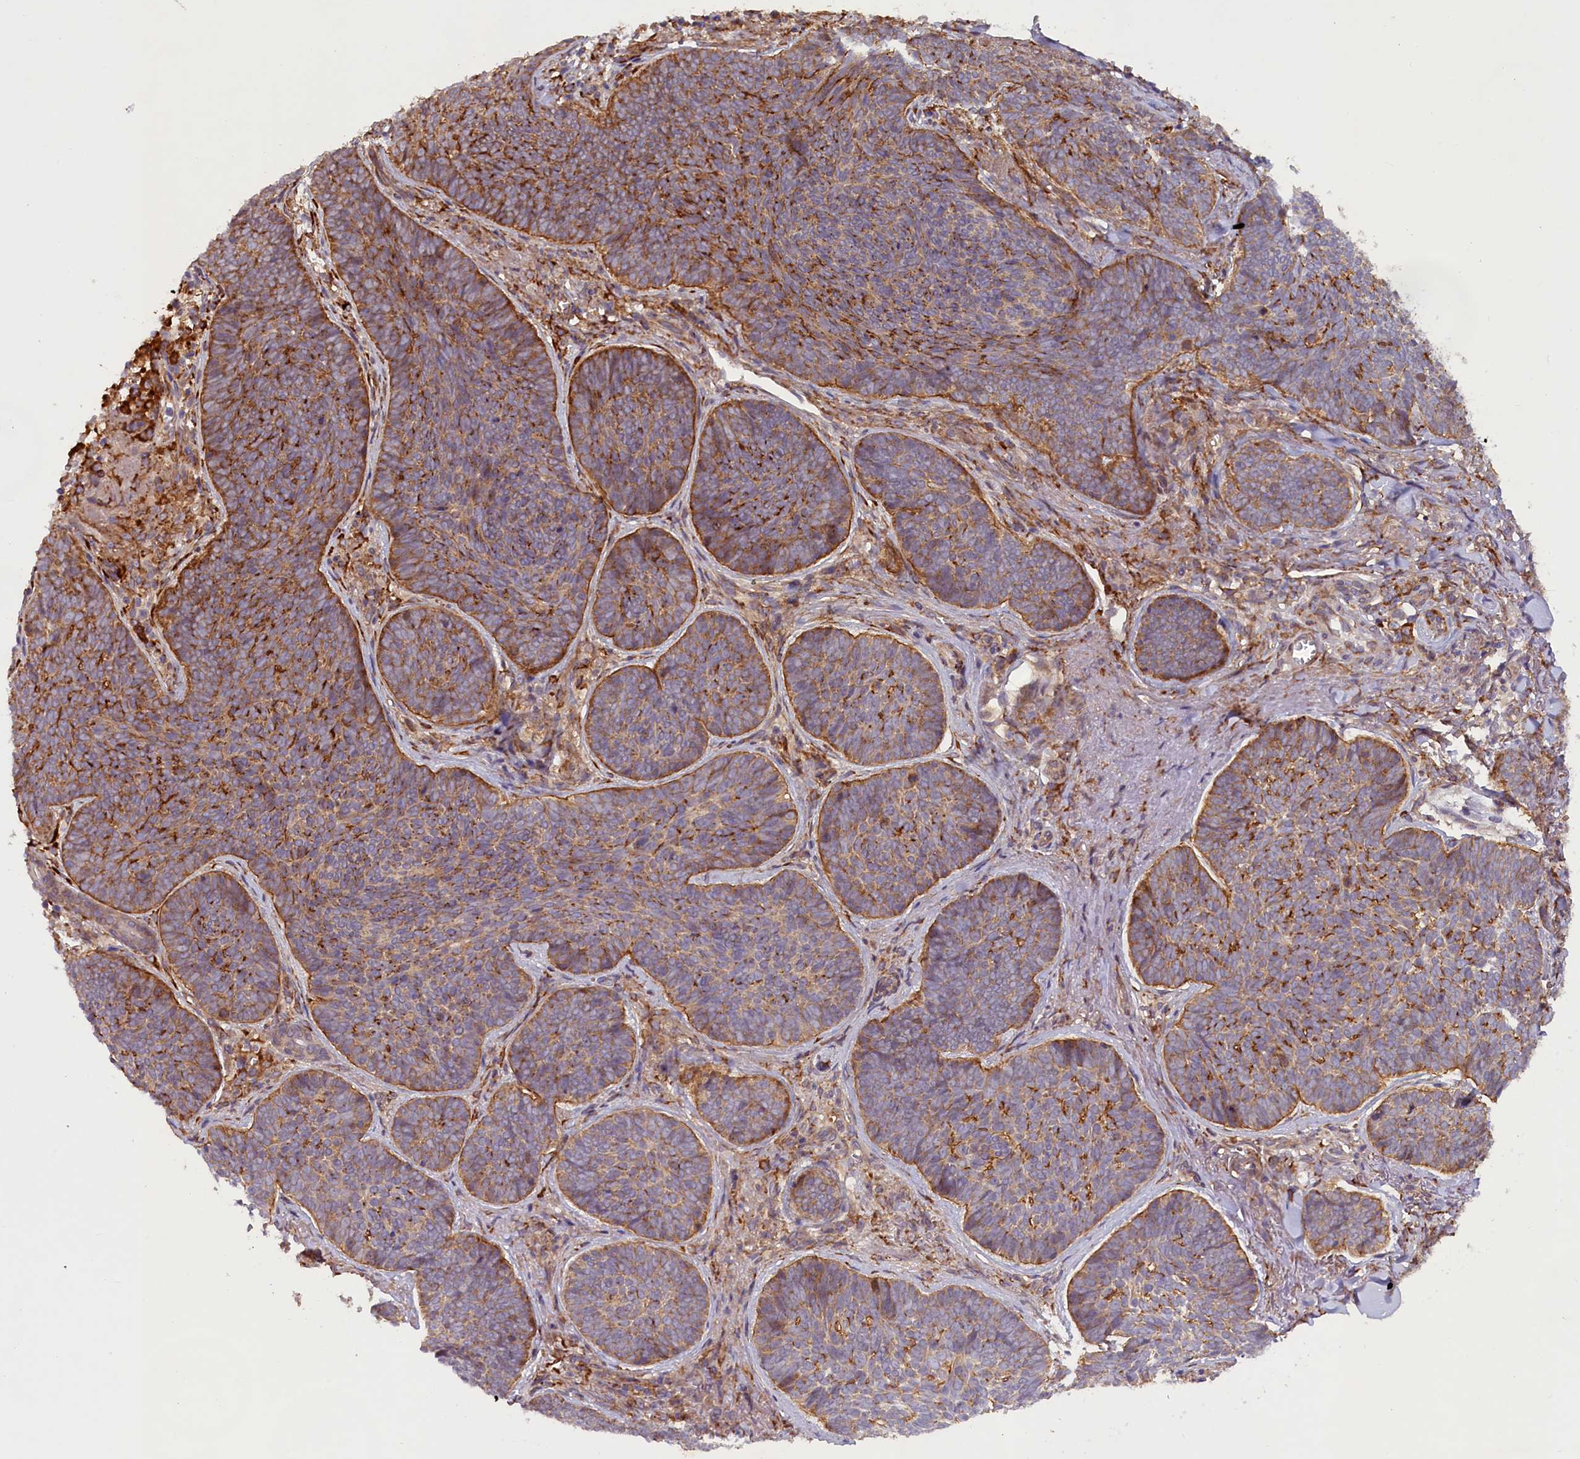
{"staining": {"intensity": "moderate", "quantity": ">75%", "location": "cytoplasmic/membranous"}, "tissue": "skin cancer", "cell_type": "Tumor cells", "image_type": "cancer", "snomed": [{"axis": "morphology", "description": "Basal cell carcinoma"}, {"axis": "topography", "description": "Skin"}], "caption": "This is a histology image of immunohistochemistry (IHC) staining of skin cancer, which shows moderate positivity in the cytoplasmic/membranous of tumor cells.", "gene": "SSC5D", "patient": {"sex": "female", "age": 74}}